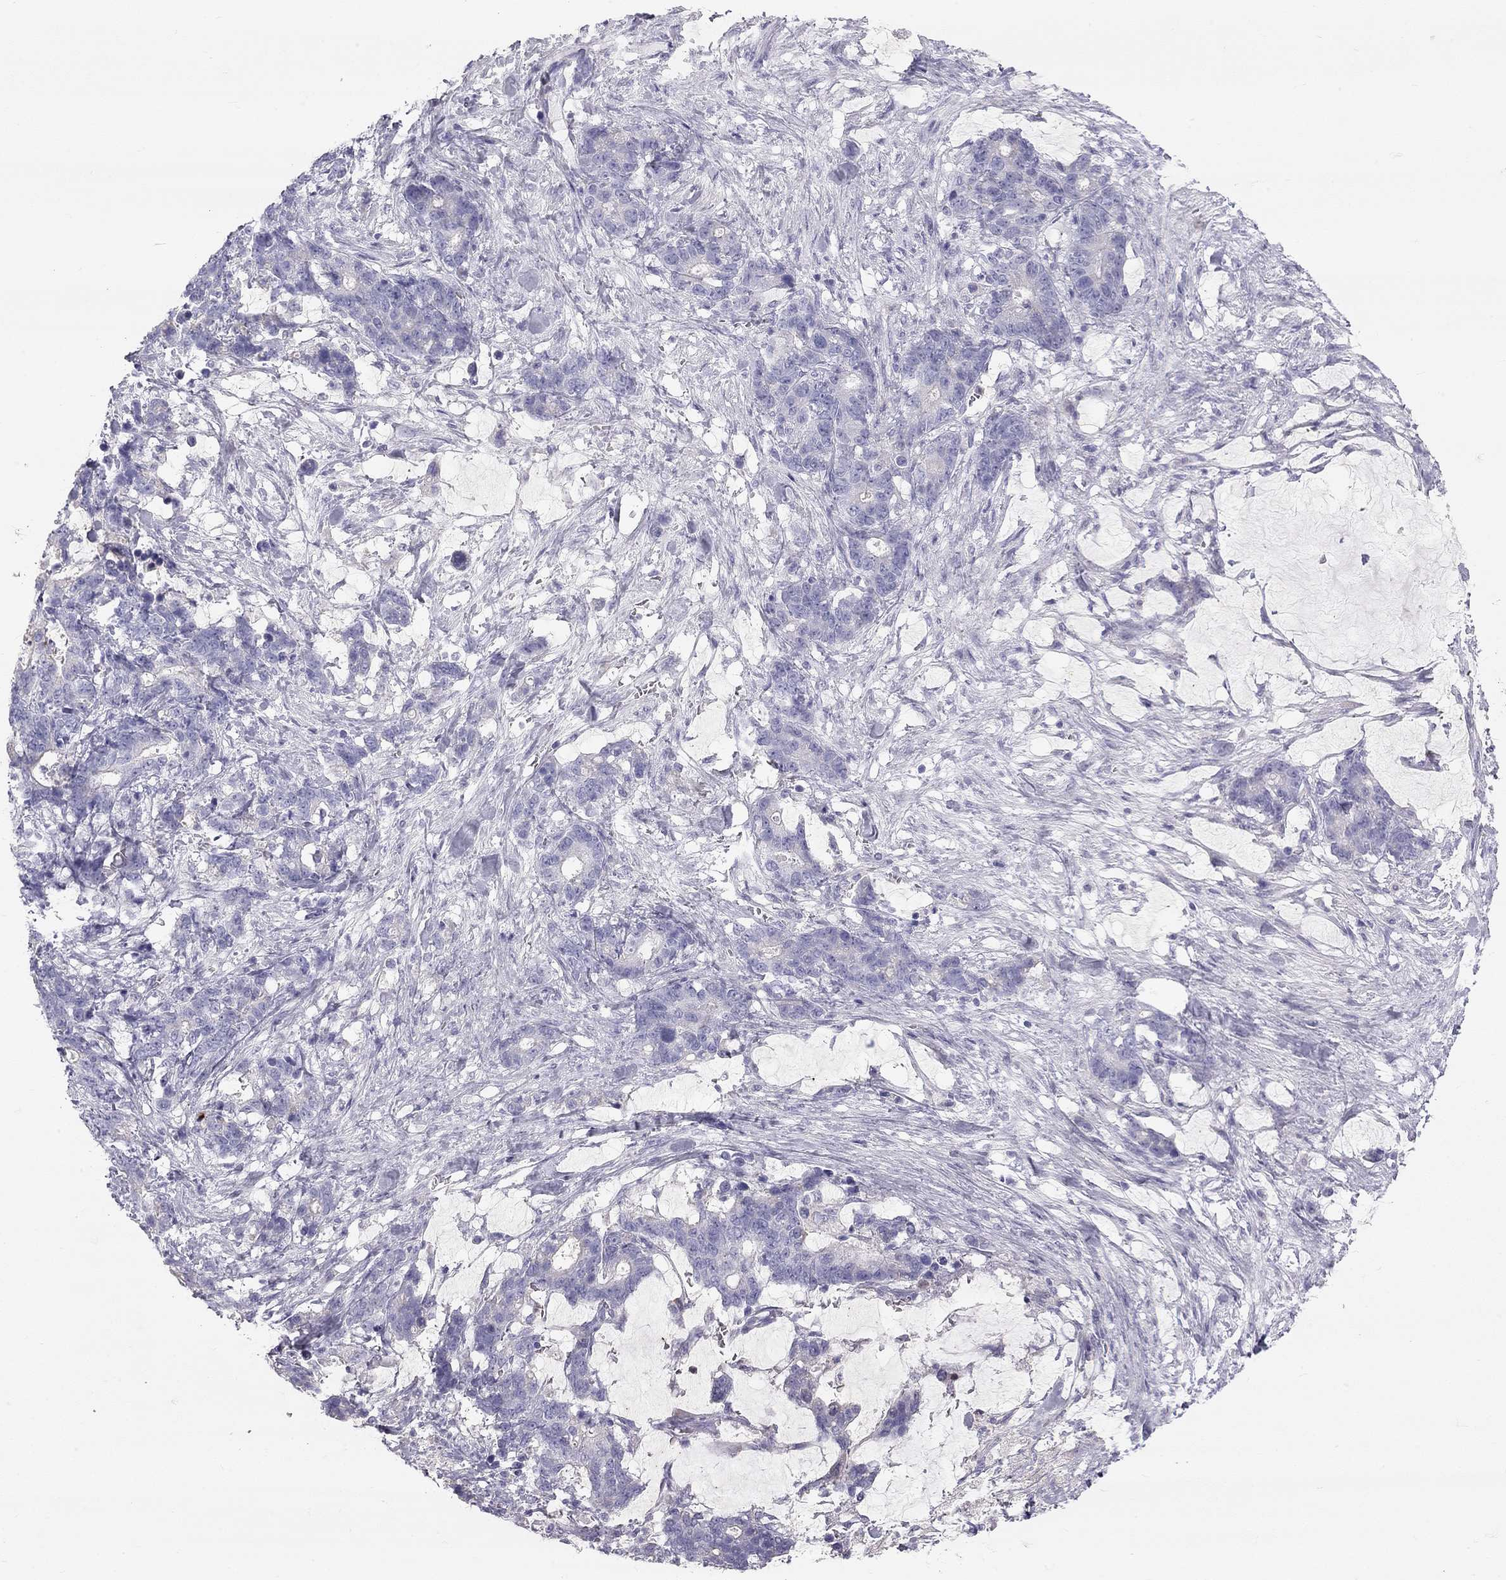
{"staining": {"intensity": "negative", "quantity": "none", "location": "none"}, "tissue": "stomach cancer", "cell_type": "Tumor cells", "image_type": "cancer", "snomed": [{"axis": "morphology", "description": "Normal tissue, NOS"}, {"axis": "morphology", "description": "Adenocarcinoma, NOS"}, {"axis": "topography", "description": "Stomach"}], "caption": "Tumor cells are negative for protein expression in human stomach adenocarcinoma.", "gene": "TDRD6", "patient": {"sex": "female", "age": 64}}